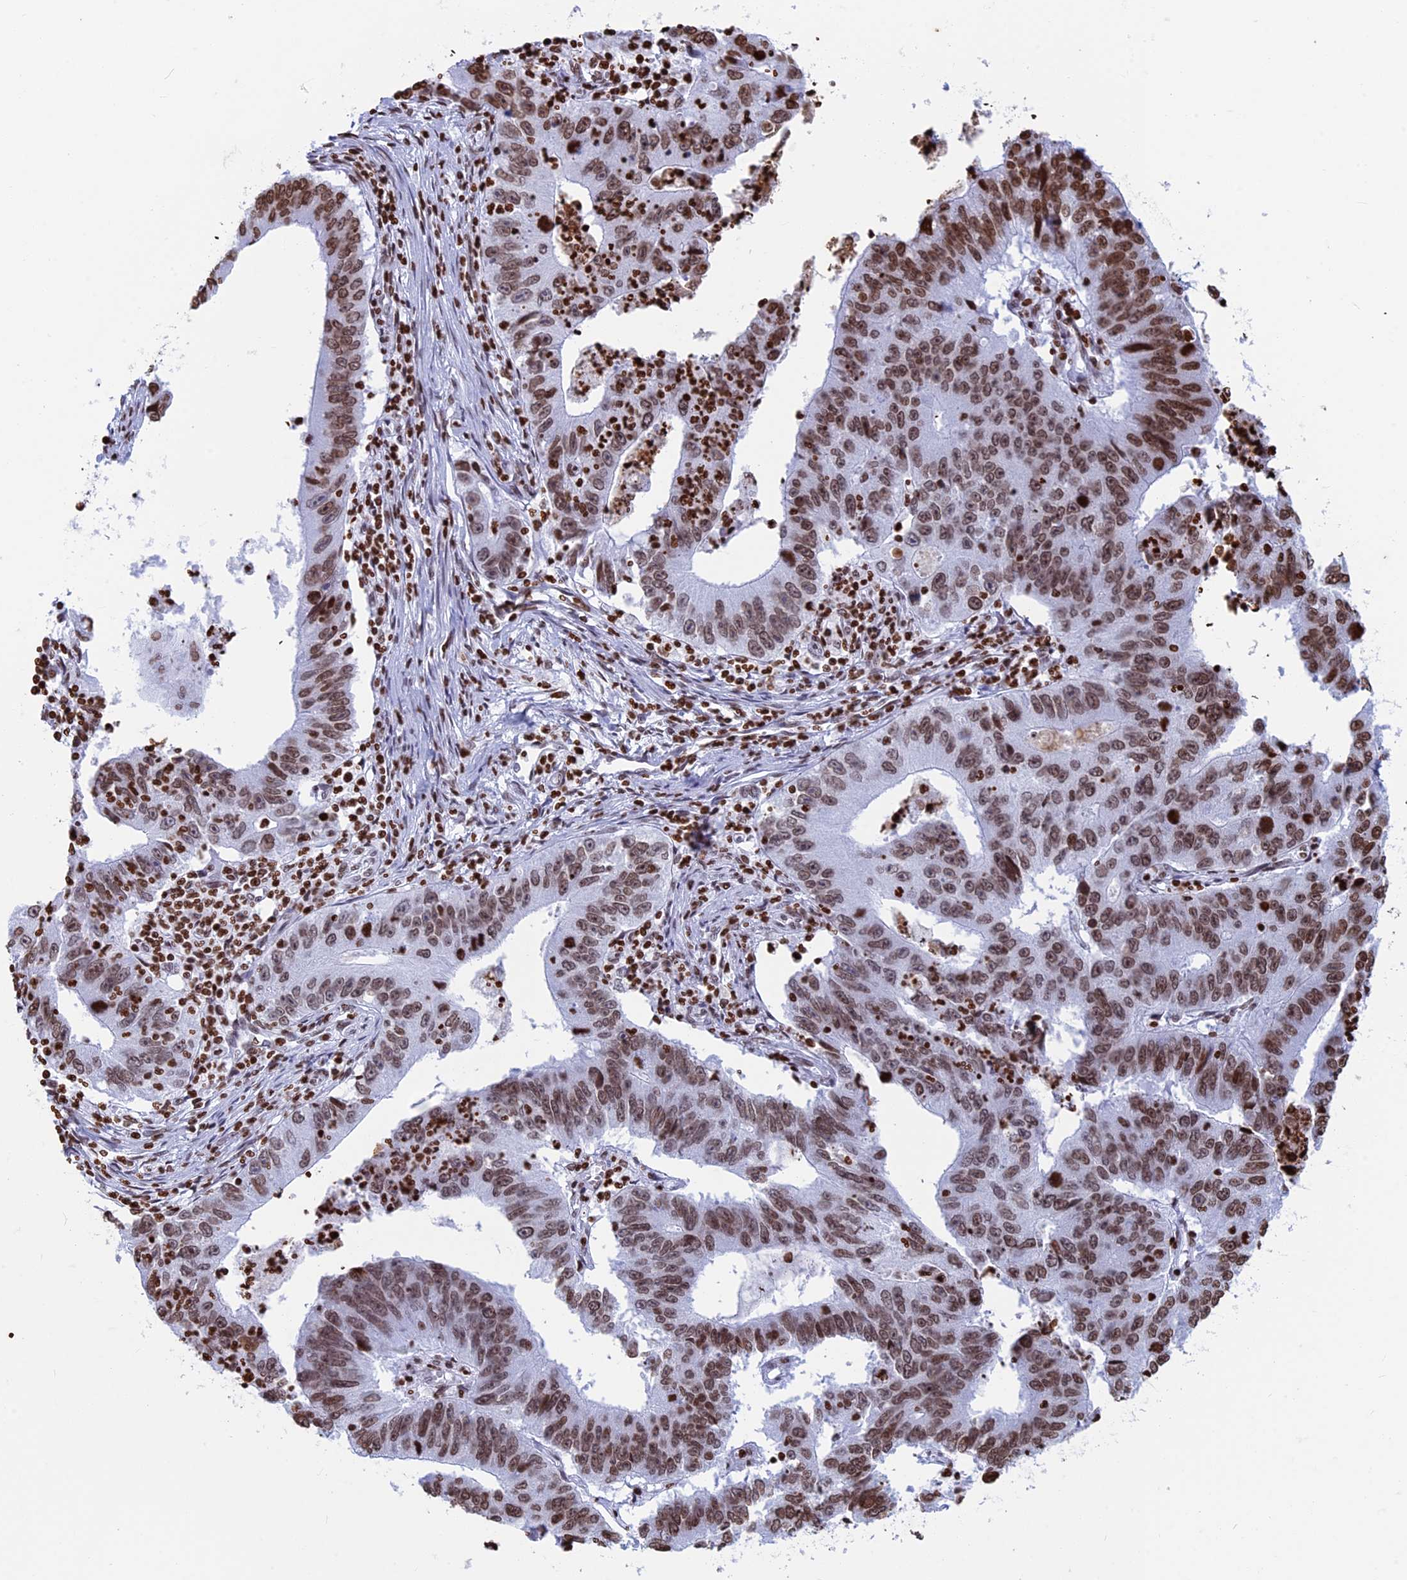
{"staining": {"intensity": "moderate", "quantity": ">75%", "location": "nuclear"}, "tissue": "stomach cancer", "cell_type": "Tumor cells", "image_type": "cancer", "snomed": [{"axis": "morphology", "description": "Adenocarcinoma, NOS"}, {"axis": "topography", "description": "Stomach"}], "caption": "Immunohistochemistry (IHC) of stomach cancer (adenocarcinoma) exhibits medium levels of moderate nuclear expression in approximately >75% of tumor cells.", "gene": "APOBEC3A", "patient": {"sex": "male", "age": 59}}